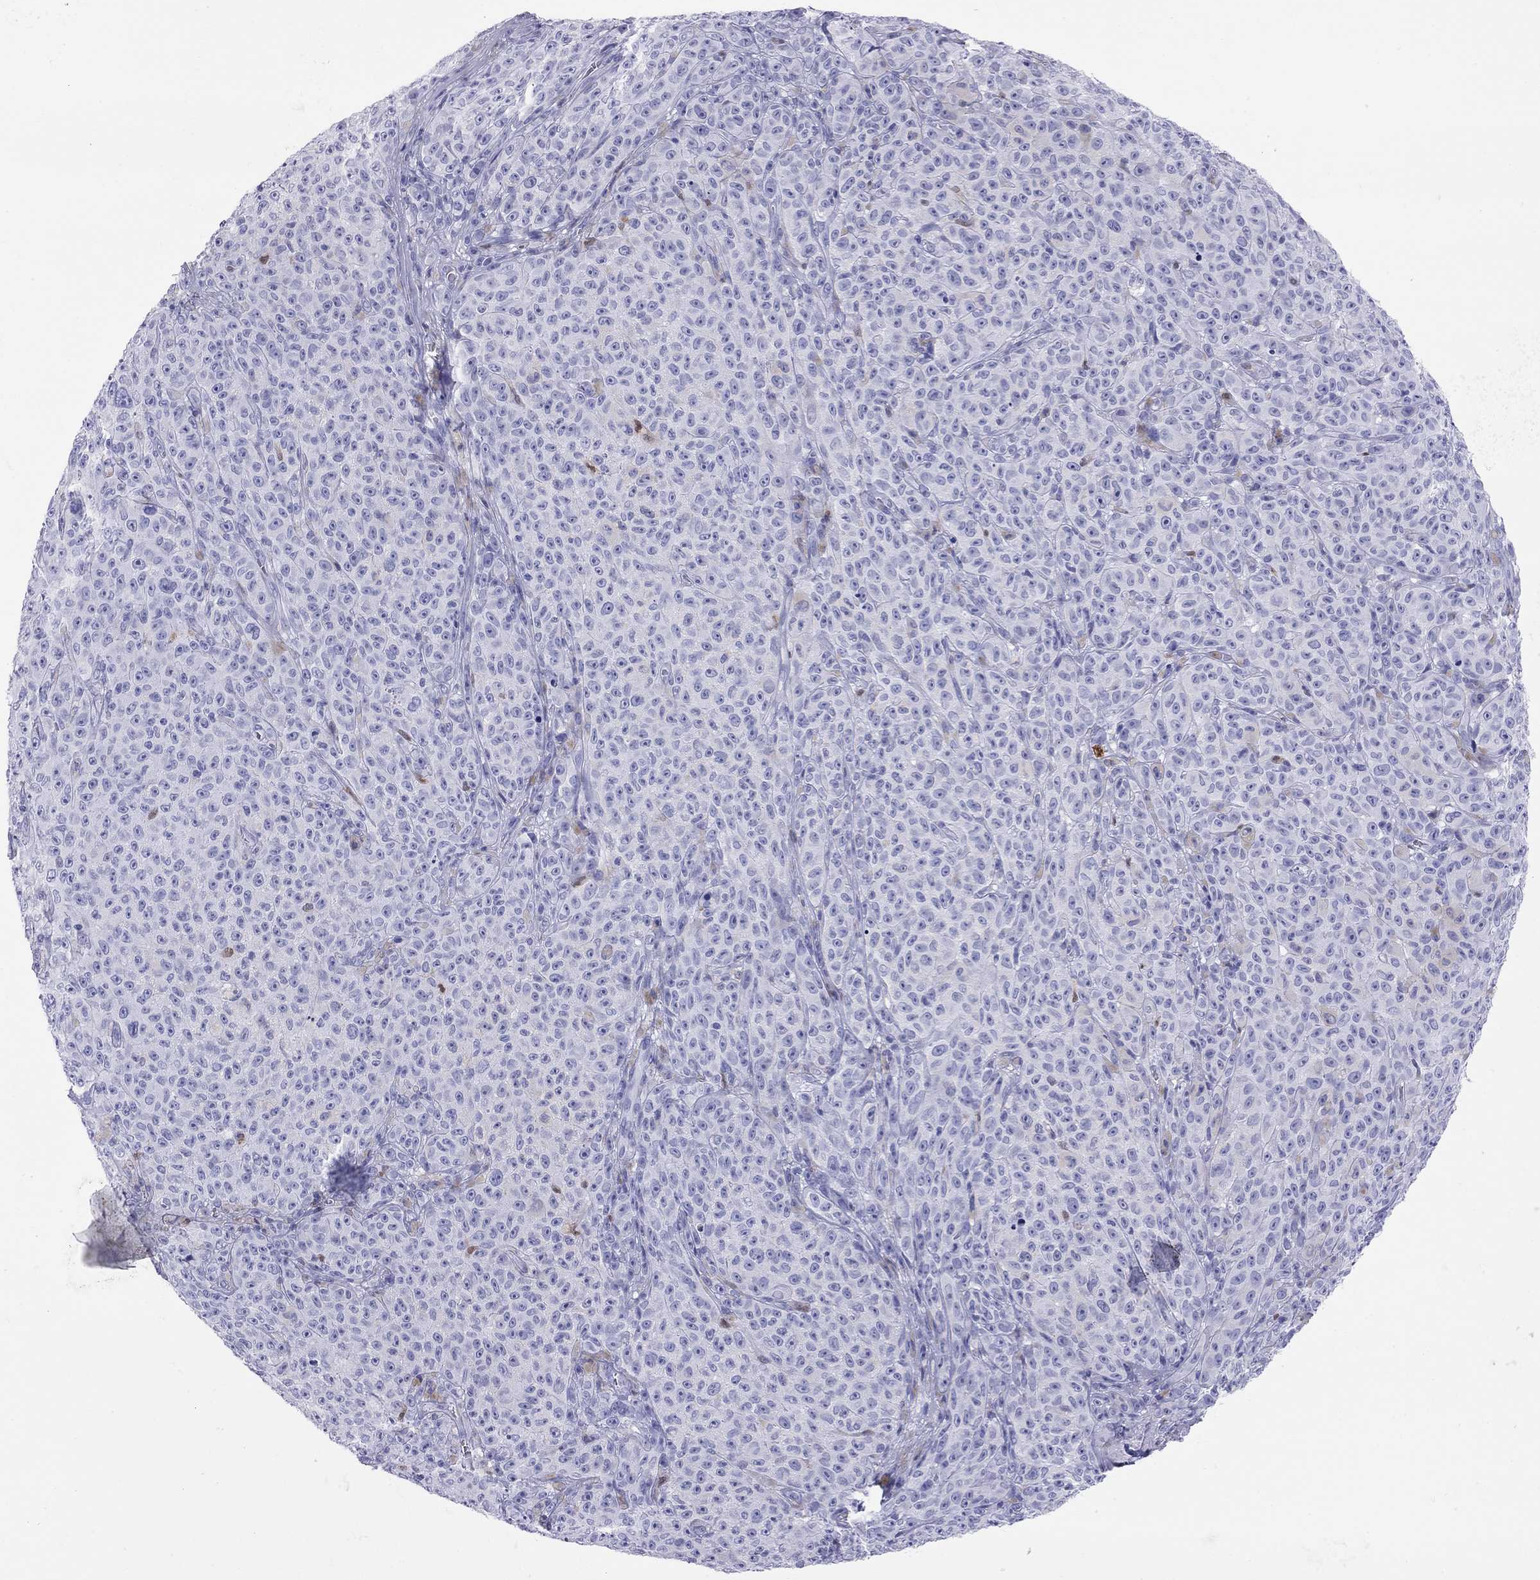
{"staining": {"intensity": "negative", "quantity": "none", "location": "none"}, "tissue": "melanoma", "cell_type": "Tumor cells", "image_type": "cancer", "snomed": [{"axis": "morphology", "description": "Malignant melanoma, NOS"}, {"axis": "topography", "description": "Skin"}], "caption": "DAB (3,3'-diaminobenzidine) immunohistochemical staining of malignant melanoma reveals no significant expression in tumor cells. (Brightfield microscopy of DAB IHC at high magnification).", "gene": "SLAMF1", "patient": {"sex": "female", "age": 82}}